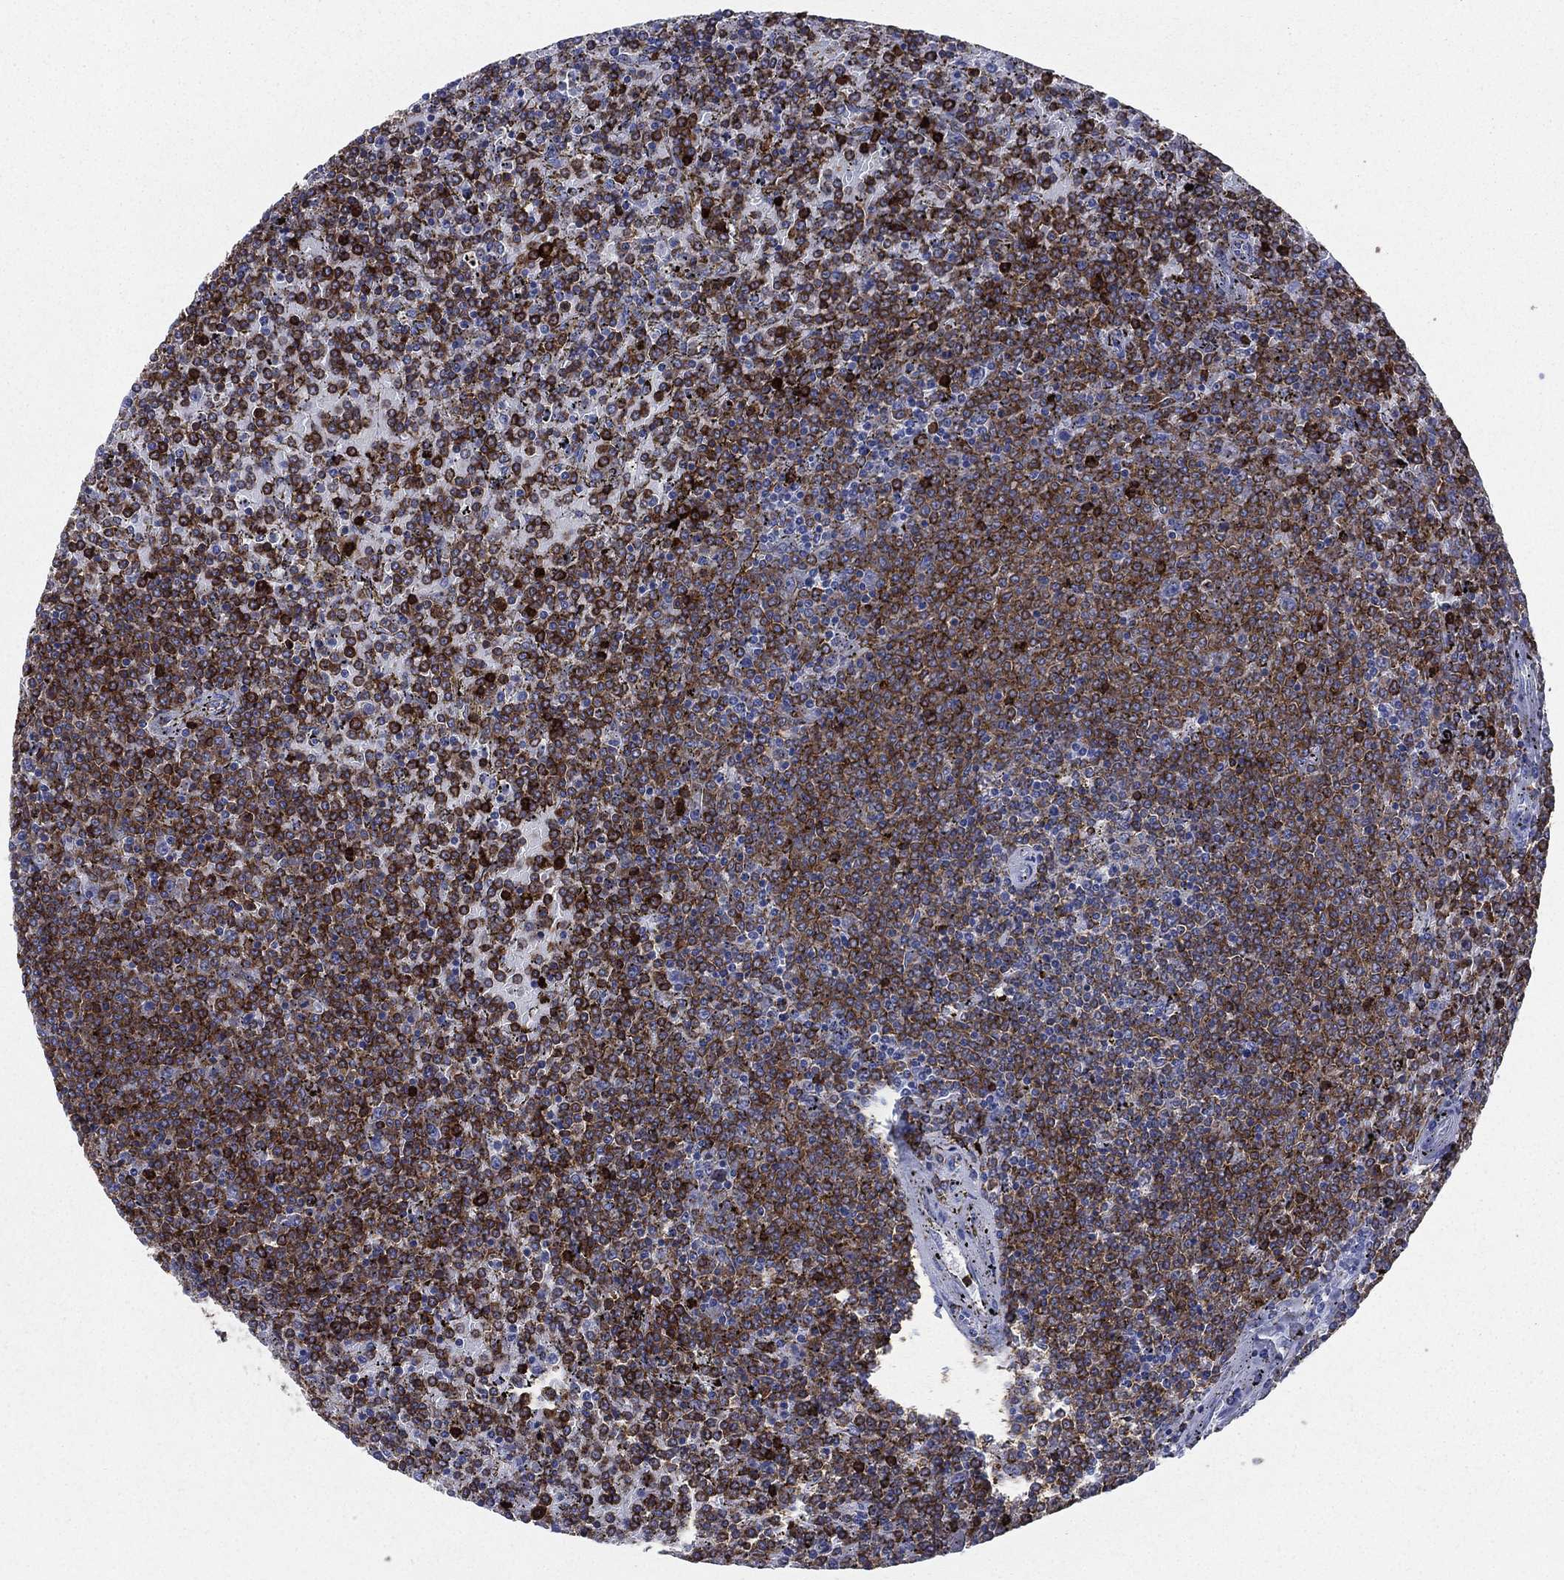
{"staining": {"intensity": "moderate", "quantity": ">75%", "location": "cytoplasmic/membranous"}, "tissue": "lymphoma", "cell_type": "Tumor cells", "image_type": "cancer", "snomed": [{"axis": "morphology", "description": "Malignant lymphoma, non-Hodgkin's type, Low grade"}, {"axis": "topography", "description": "Spleen"}], "caption": "An image showing moderate cytoplasmic/membranous positivity in approximately >75% of tumor cells in lymphoma, as visualized by brown immunohistochemical staining.", "gene": "CD22", "patient": {"sex": "female", "age": 77}}